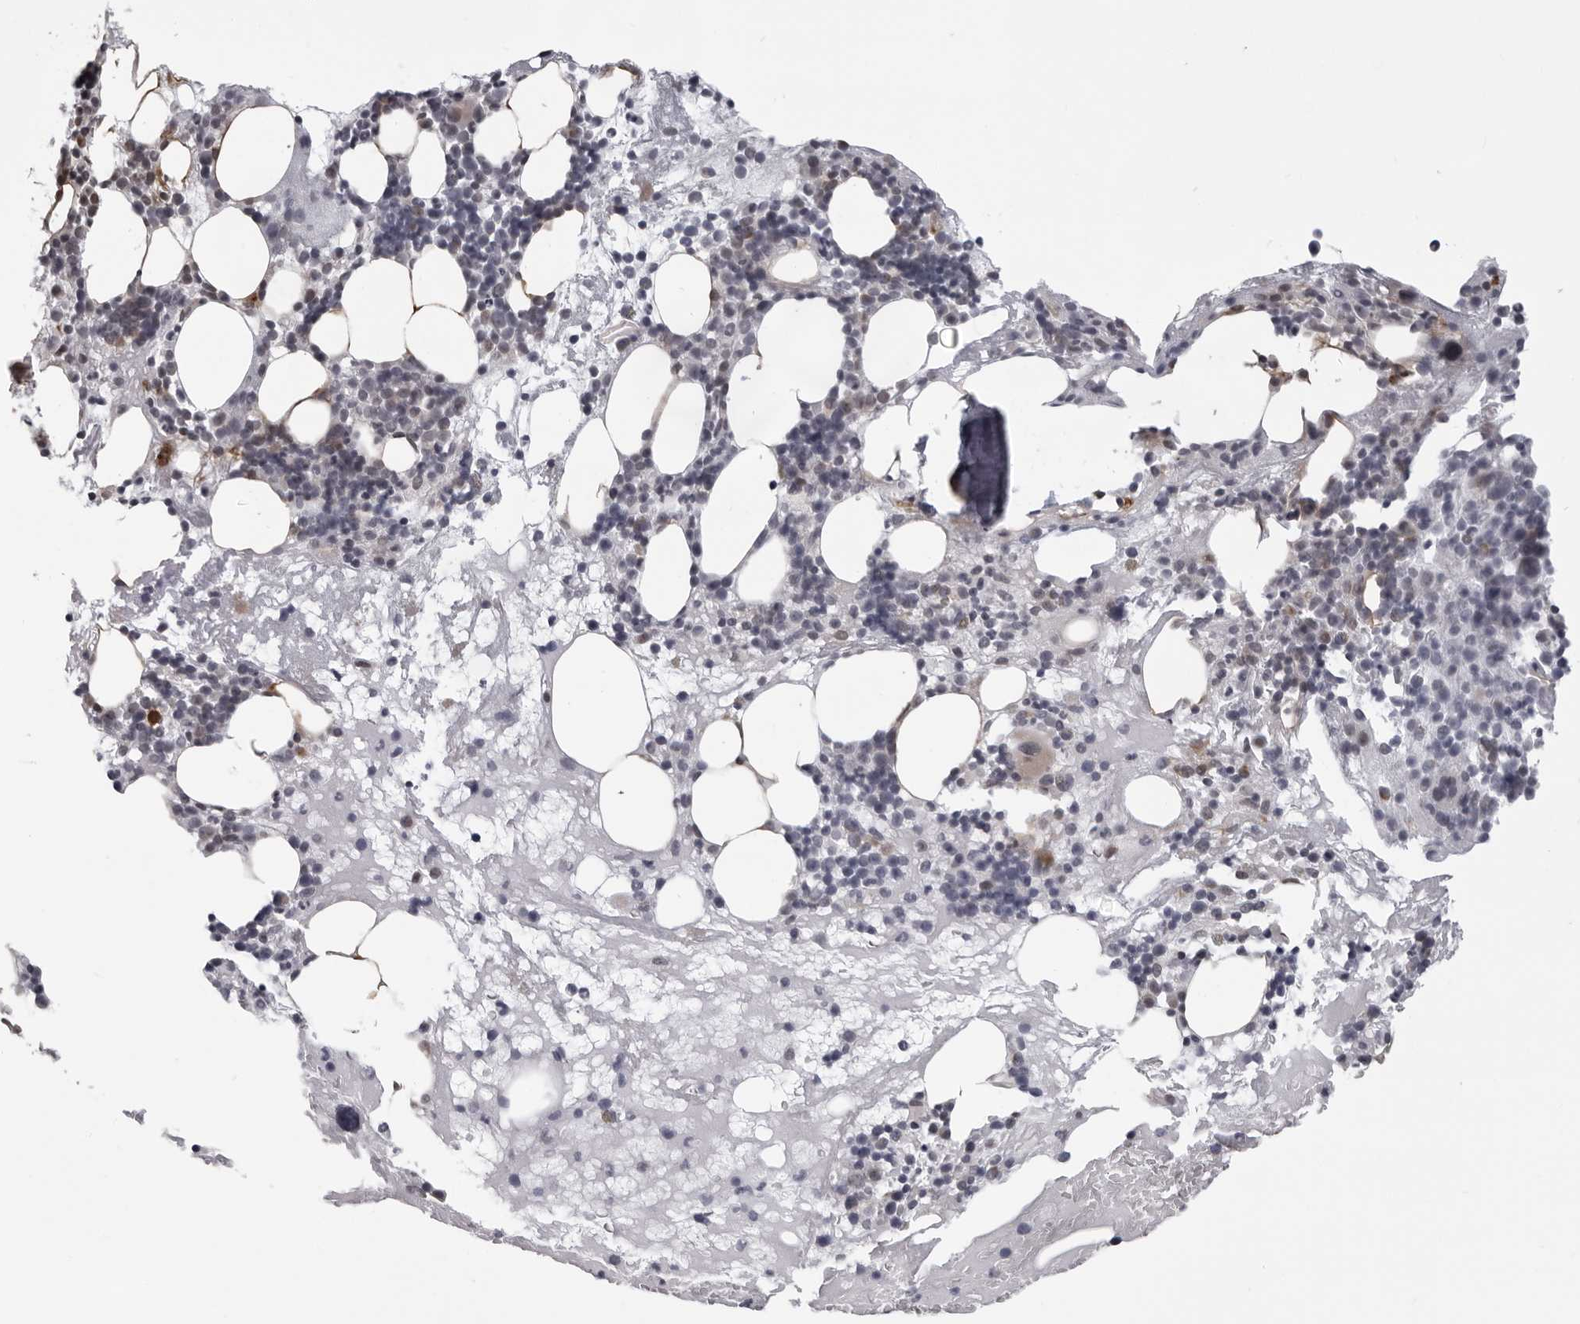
{"staining": {"intensity": "moderate", "quantity": "<25%", "location": "cytoplasmic/membranous"}, "tissue": "bone marrow", "cell_type": "Hematopoietic cells", "image_type": "normal", "snomed": [{"axis": "morphology", "description": "Normal tissue, NOS"}, {"axis": "morphology", "description": "Inflammation, NOS"}, {"axis": "topography", "description": "Bone marrow"}], "caption": "IHC photomicrograph of benign bone marrow: human bone marrow stained using IHC shows low levels of moderate protein expression localized specifically in the cytoplasmic/membranous of hematopoietic cells, appearing as a cytoplasmic/membranous brown color.", "gene": "RTCA", "patient": {"sex": "female", "age": 77}}